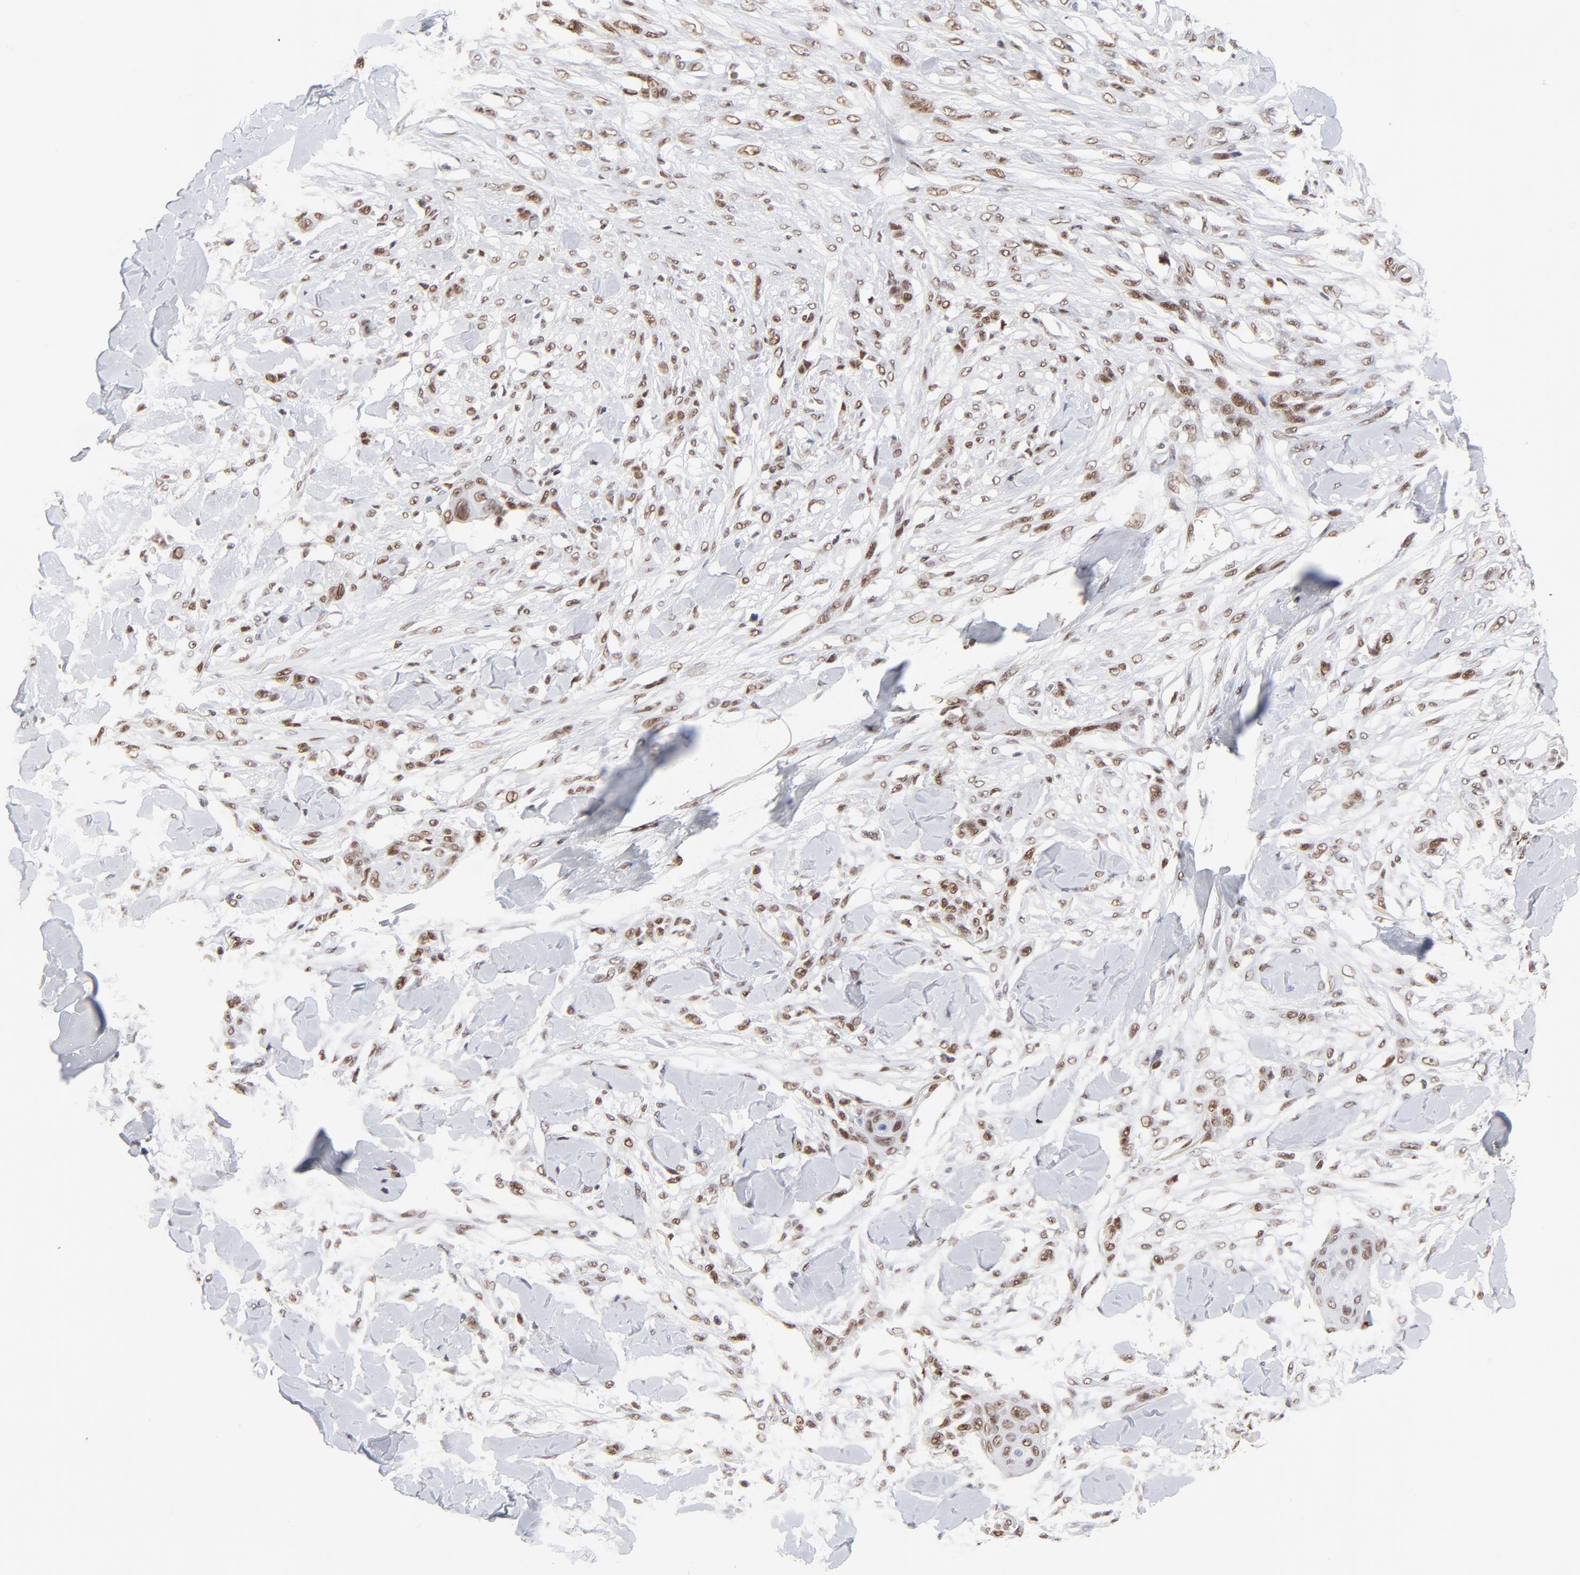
{"staining": {"intensity": "moderate", "quantity": "25%-75%", "location": "nuclear"}, "tissue": "skin cancer", "cell_type": "Tumor cells", "image_type": "cancer", "snomed": [{"axis": "morphology", "description": "Squamous cell carcinoma, NOS"}, {"axis": "topography", "description": "Skin"}], "caption": "Squamous cell carcinoma (skin) stained with DAB IHC reveals medium levels of moderate nuclear staining in approximately 25%-75% of tumor cells.", "gene": "ZMYM3", "patient": {"sex": "female", "age": 59}}